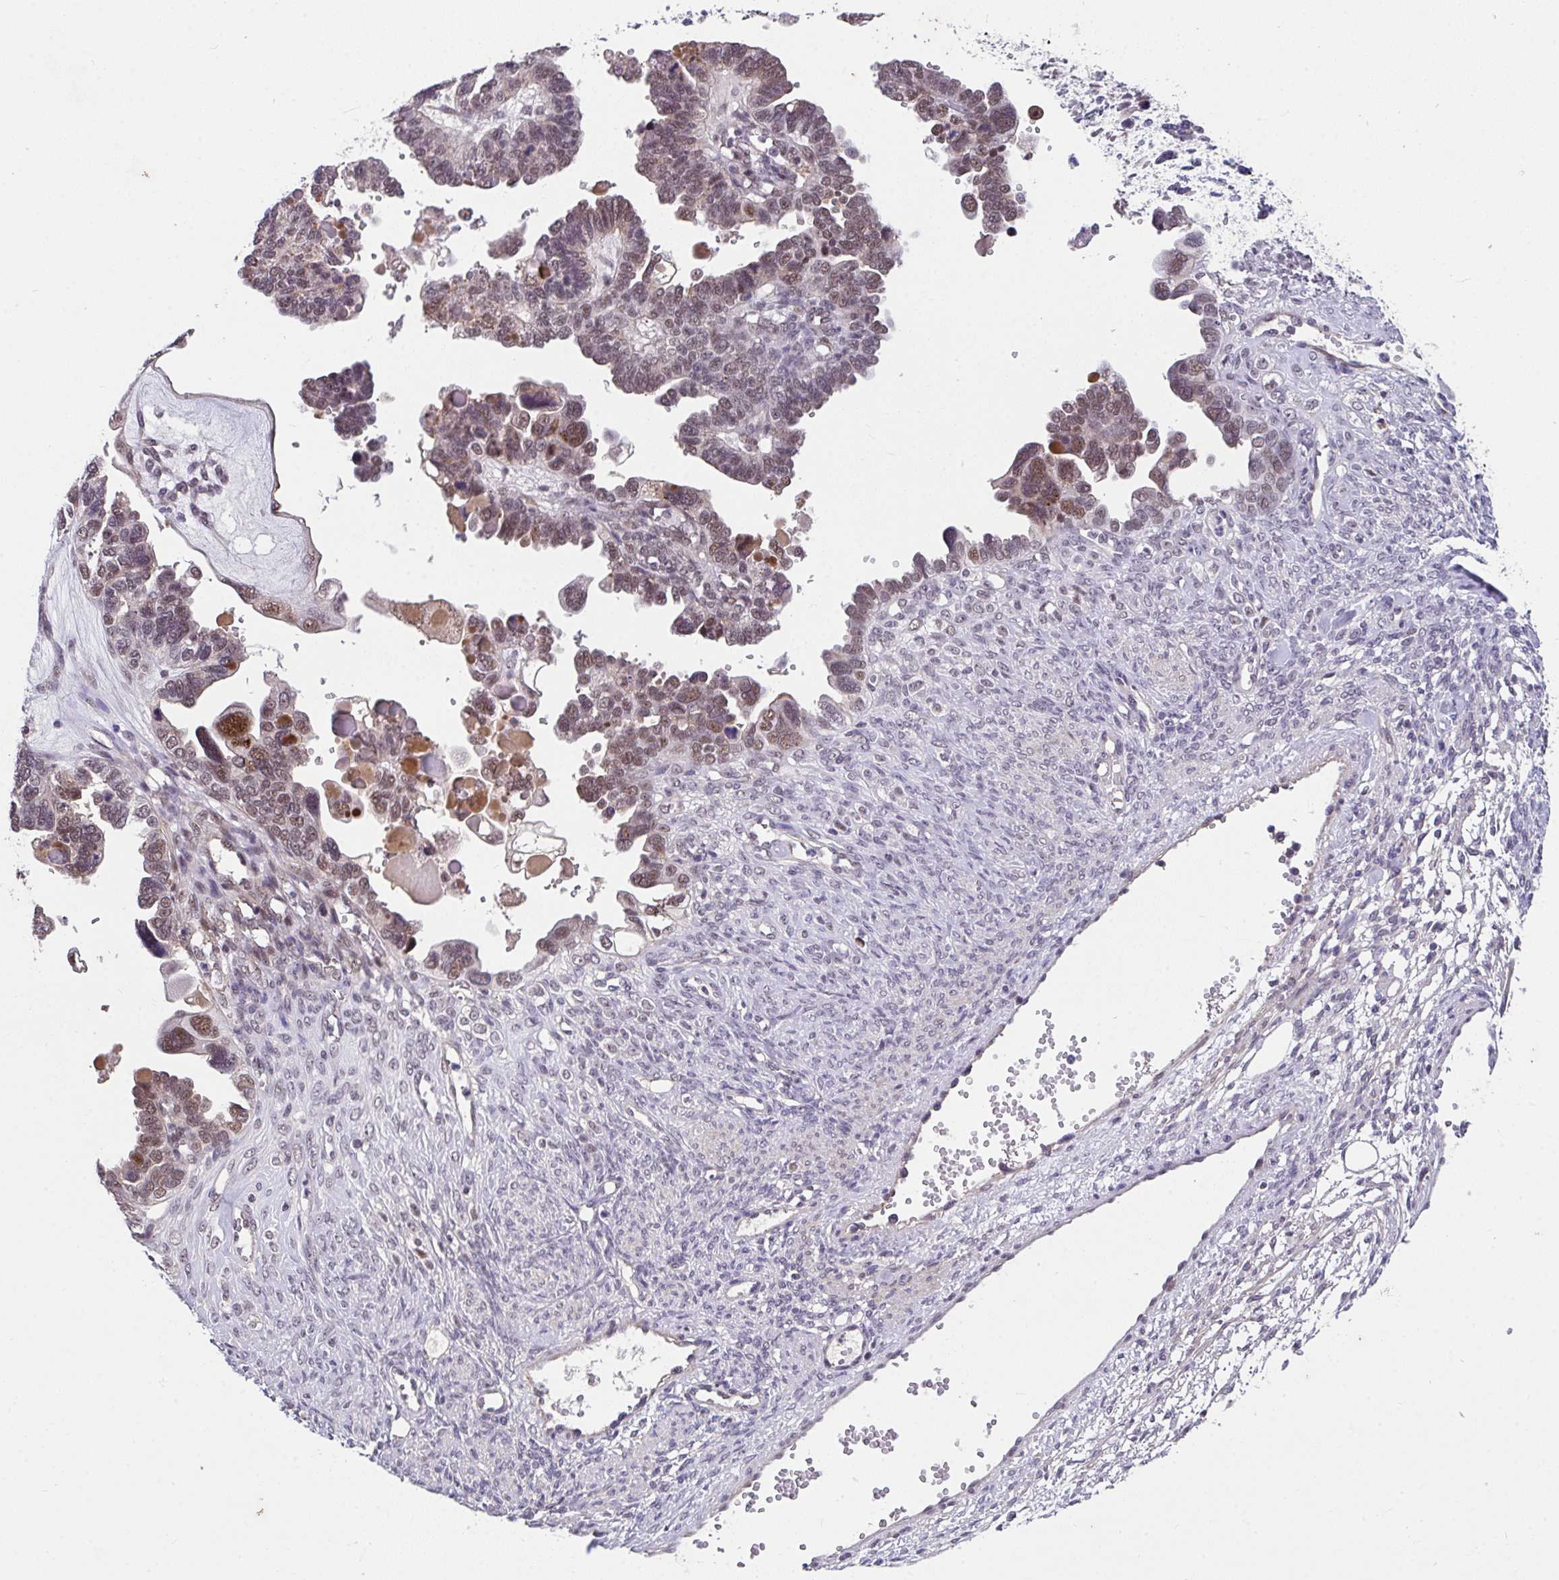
{"staining": {"intensity": "moderate", "quantity": ">75%", "location": "nuclear"}, "tissue": "ovarian cancer", "cell_type": "Tumor cells", "image_type": "cancer", "snomed": [{"axis": "morphology", "description": "Cystadenocarcinoma, serous, NOS"}, {"axis": "topography", "description": "Ovary"}], "caption": "Immunohistochemistry of serous cystadenocarcinoma (ovarian) displays medium levels of moderate nuclear positivity in approximately >75% of tumor cells. The protein is stained brown, and the nuclei are stained in blue (DAB IHC with brightfield microscopy, high magnification).", "gene": "RBBP6", "patient": {"sex": "female", "age": 51}}